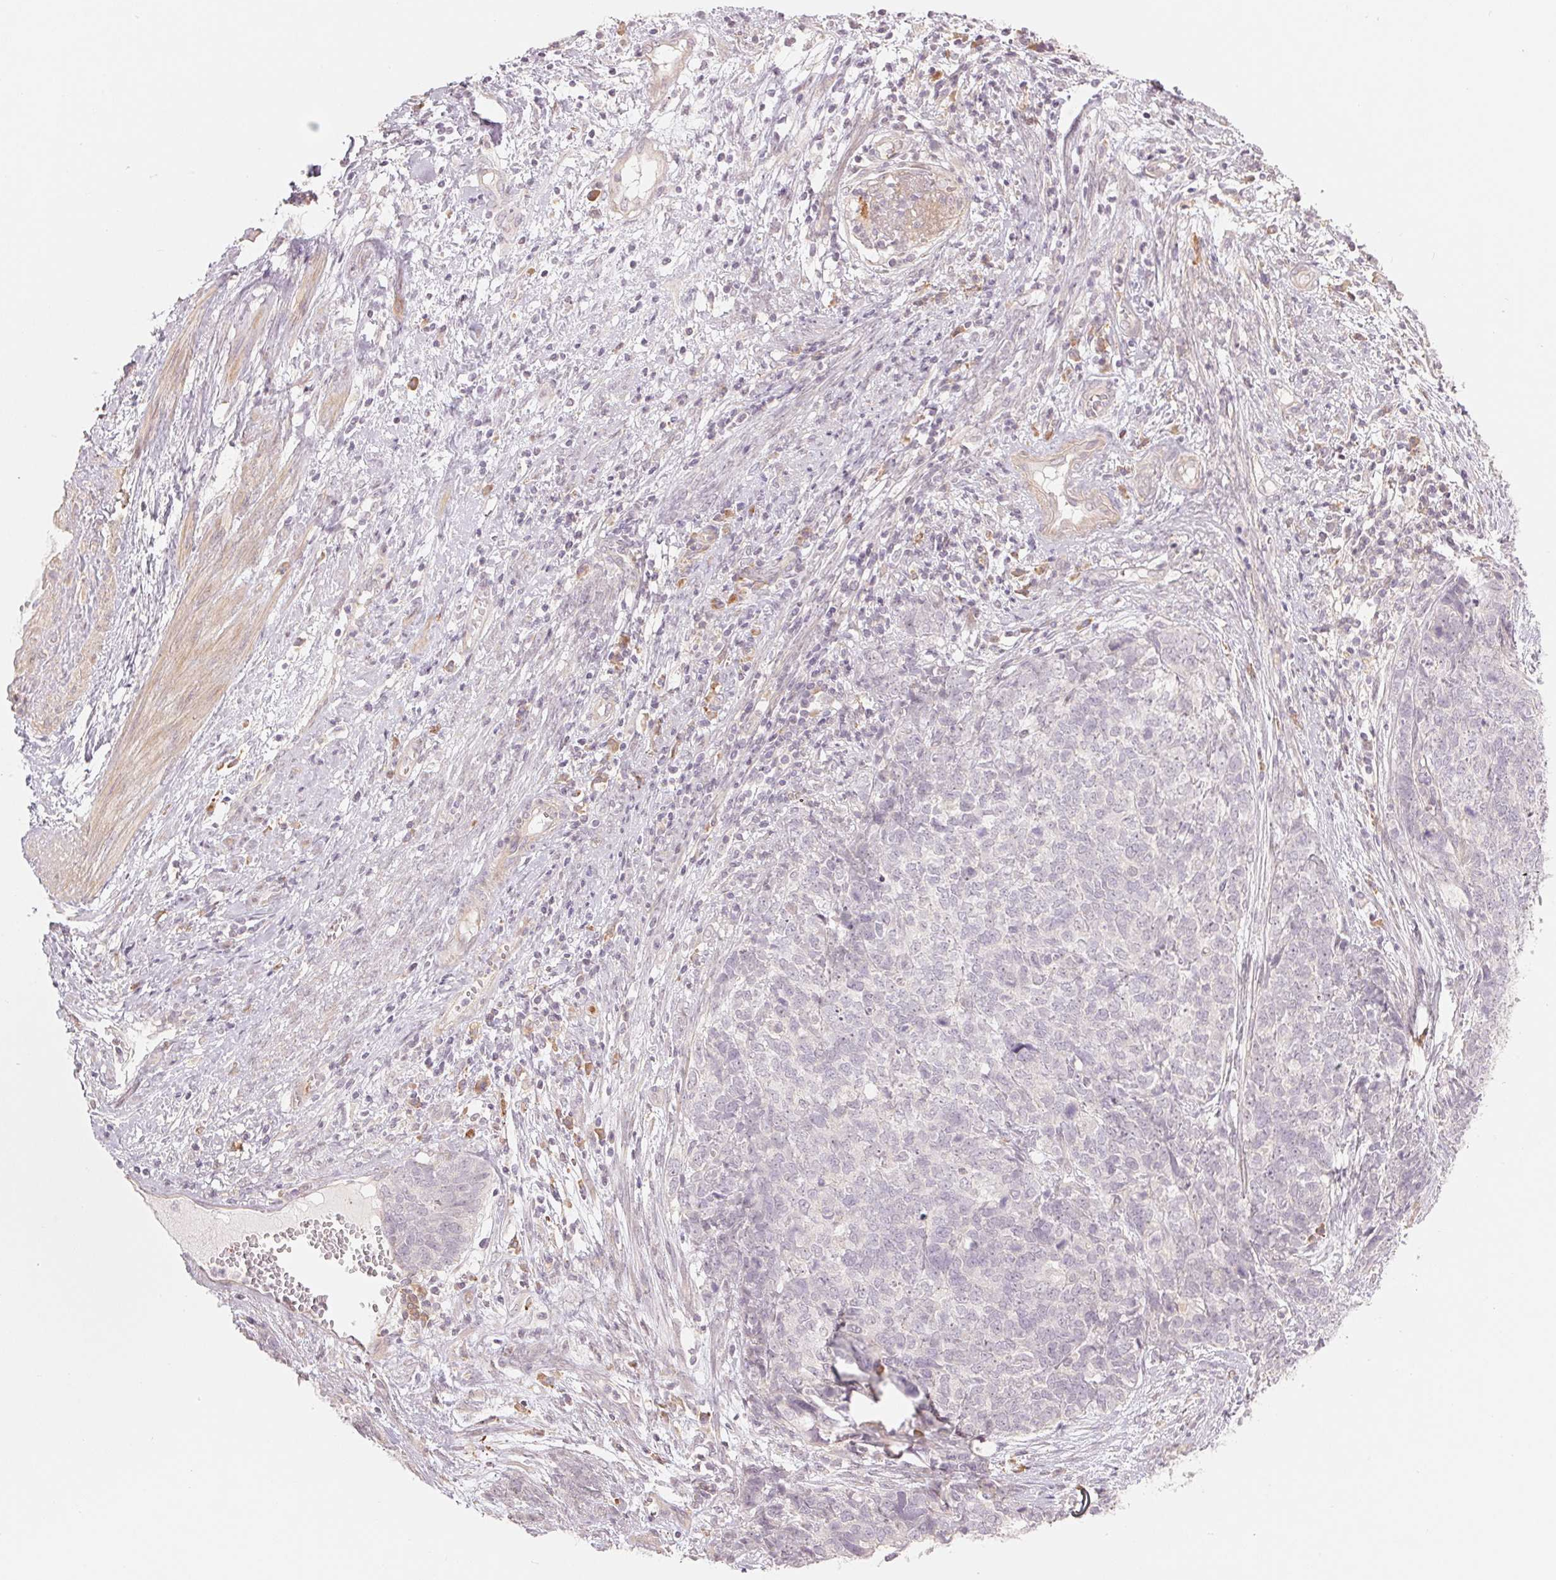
{"staining": {"intensity": "negative", "quantity": "none", "location": "none"}, "tissue": "cervical cancer", "cell_type": "Tumor cells", "image_type": "cancer", "snomed": [{"axis": "morphology", "description": "Adenocarcinoma, NOS"}, {"axis": "topography", "description": "Cervix"}], "caption": "Tumor cells show no significant protein positivity in adenocarcinoma (cervical).", "gene": "DENND2C", "patient": {"sex": "female", "age": 63}}